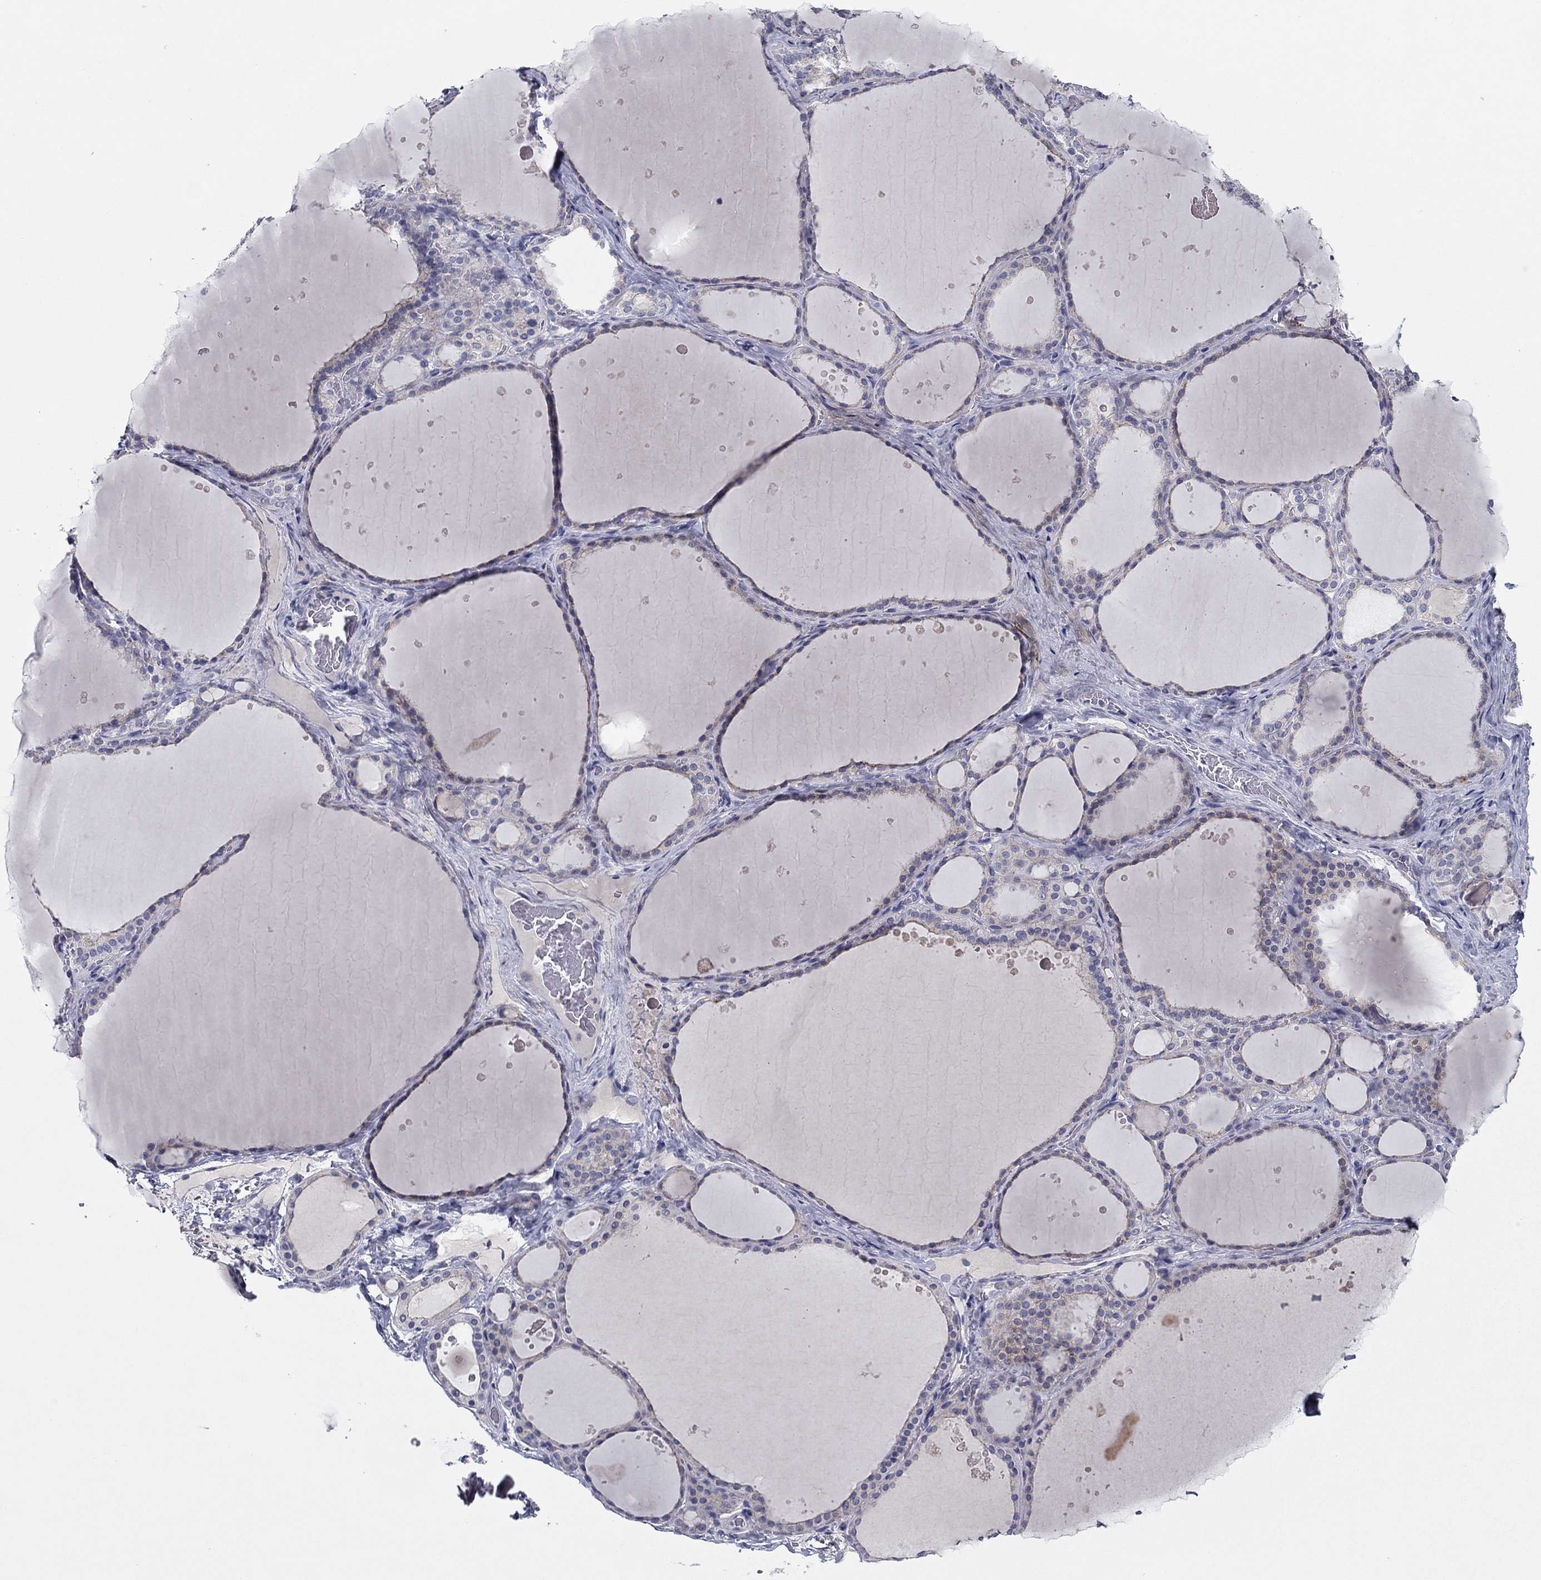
{"staining": {"intensity": "negative", "quantity": "none", "location": "none"}, "tissue": "thyroid gland", "cell_type": "Glandular cells", "image_type": "normal", "snomed": [{"axis": "morphology", "description": "Normal tissue, NOS"}, {"axis": "topography", "description": "Thyroid gland"}], "caption": "Immunohistochemical staining of unremarkable thyroid gland displays no significant staining in glandular cells. (Stains: DAB IHC with hematoxylin counter stain, Microscopy: brightfield microscopy at high magnification).", "gene": "CNTNAP4", "patient": {"sex": "male", "age": 63}}